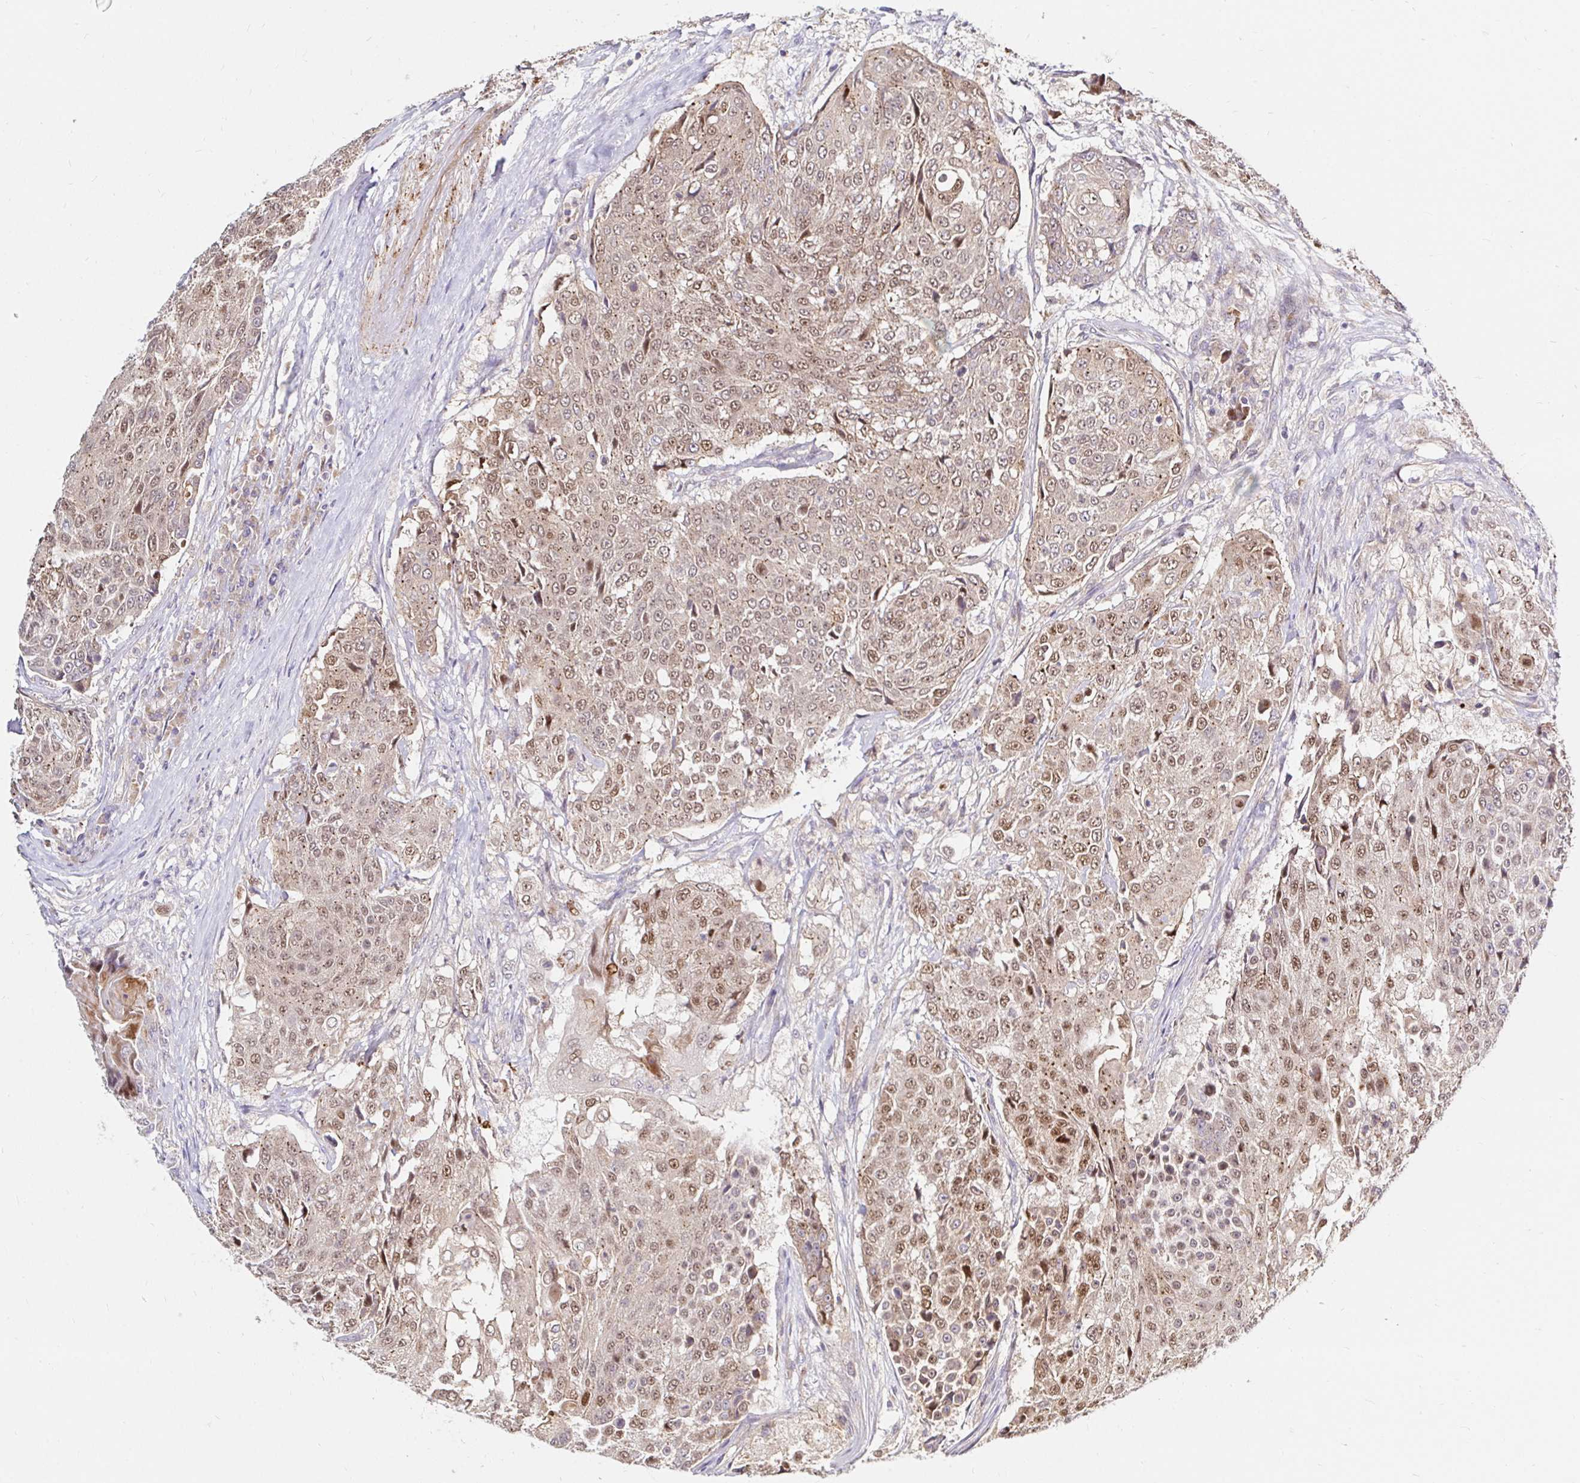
{"staining": {"intensity": "moderate", "quantity": ">75%", "location": "cytoplasmic/membranous,nuclear"}, "tissue": "urothelial cancer", "cell_type": "Tumor cells", "image_type": "cancer", "snomed": [{"axis": "morphology", "description": "Urothelial carcinoma, High grade"}, {"axis": "topography", "description": "Urinary bladder"}], "caption": "Human urothelial carcinoma (high-grade) stained for a protein (brown) reveals moderate cytoplasmic/membranous and nuclear positive staining in approximately >75% of tumor cells.", "gene": "ARHGEF37", "patient": {"sex": "female", "age": 63}}